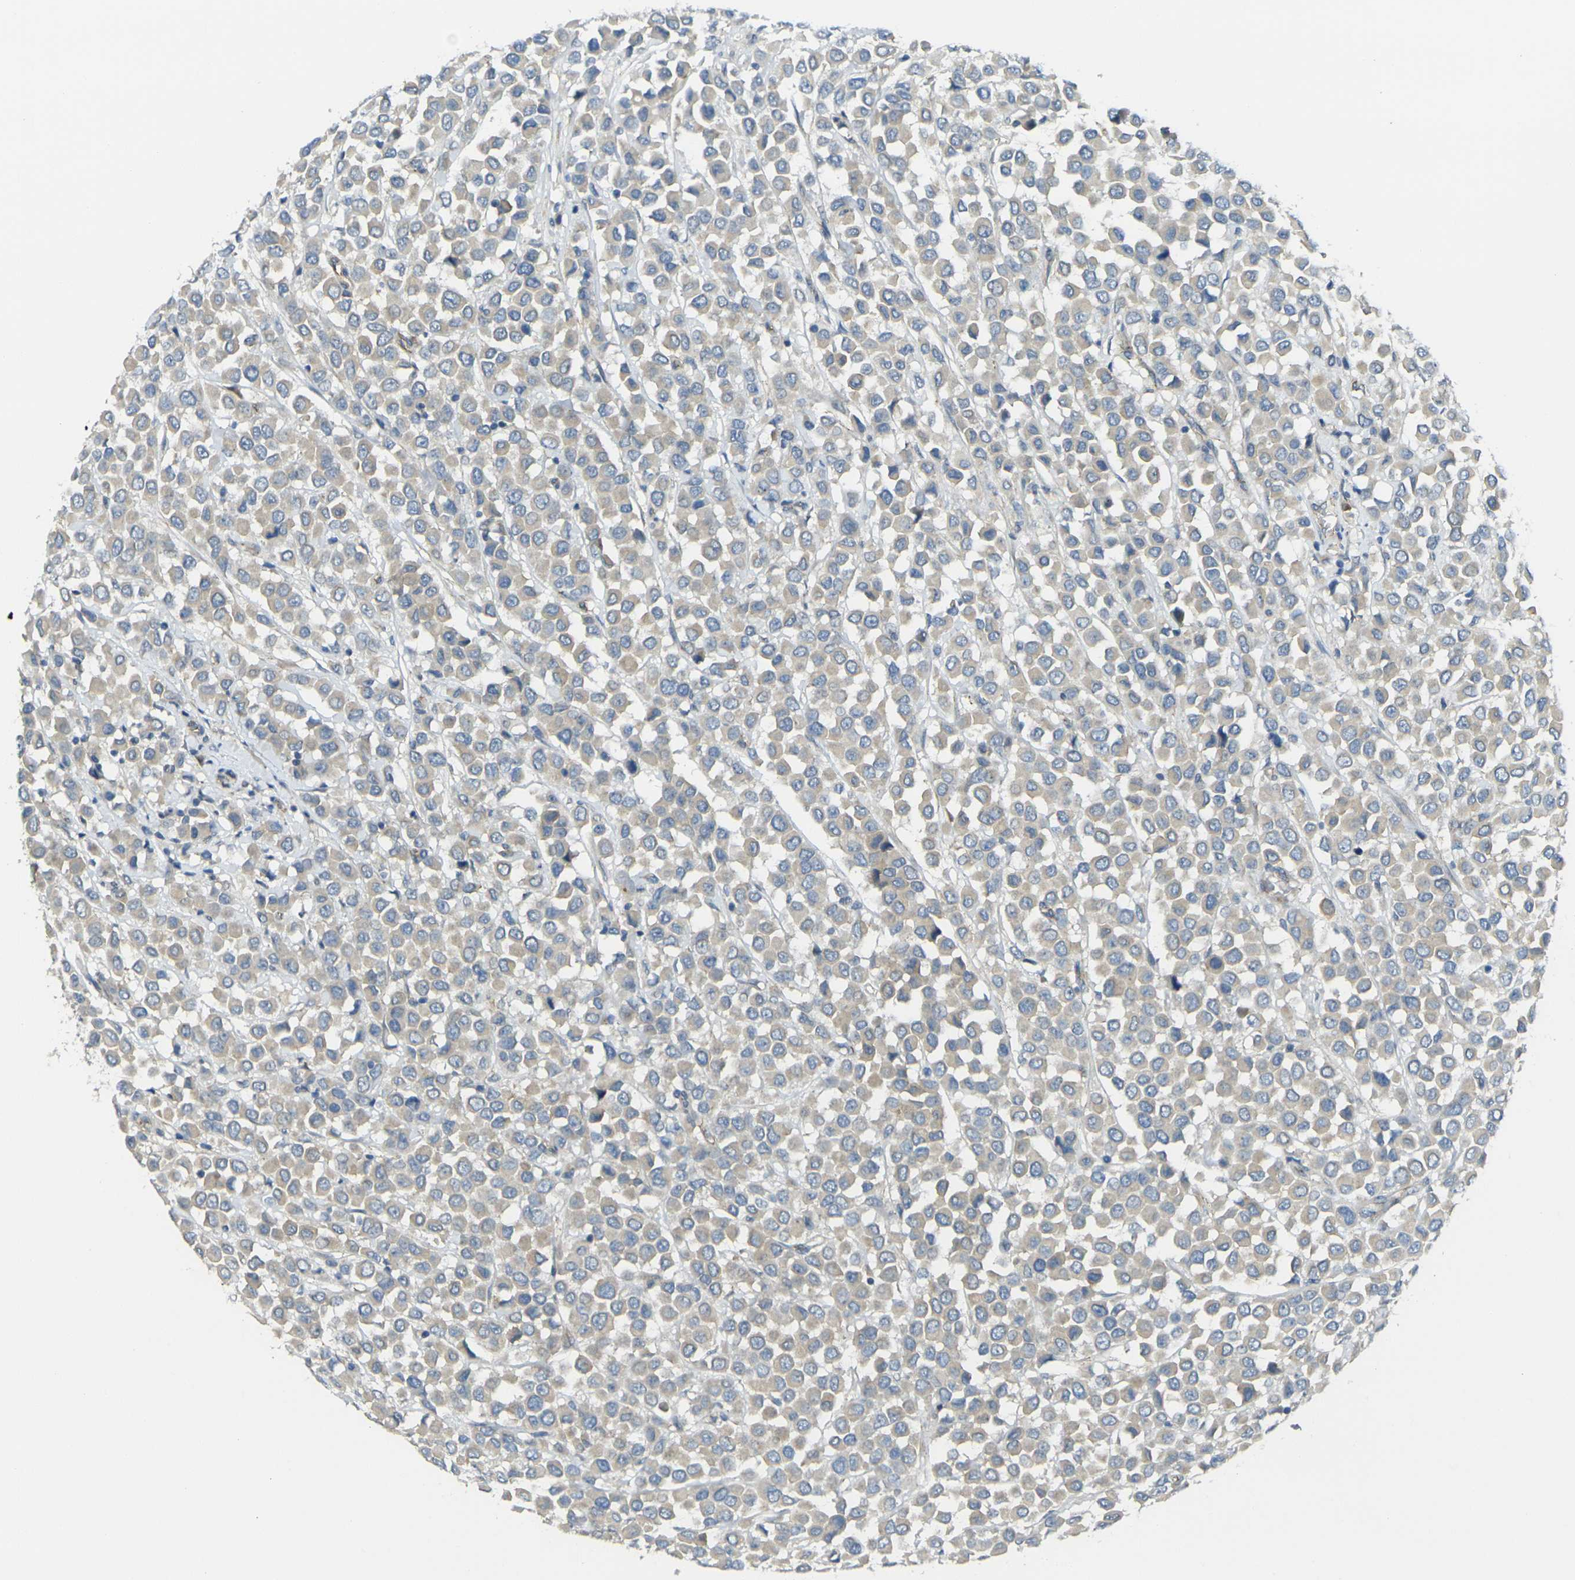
{"staining": {"intensity": "weak", "quantity": ">75%", "location": "cytoplasmic/membranous"}, "tissue": "breast cancer", "cell_type": "Tumor cells", "image_type": "cancer", "snomed": [{"axis": "morphology", "description": "Duct carcinoma"}, {"axis": "topography", "description": "Breast"}], "caption": "Immunohistochemical staining of infiltrating ductal carcinoma (breast) shows weak cytoplasmic/membranous protein expression in approximately >75% of tumor cells.", "gene": "RHBDD1", "patient": {"sex": "female", "age": 61}}